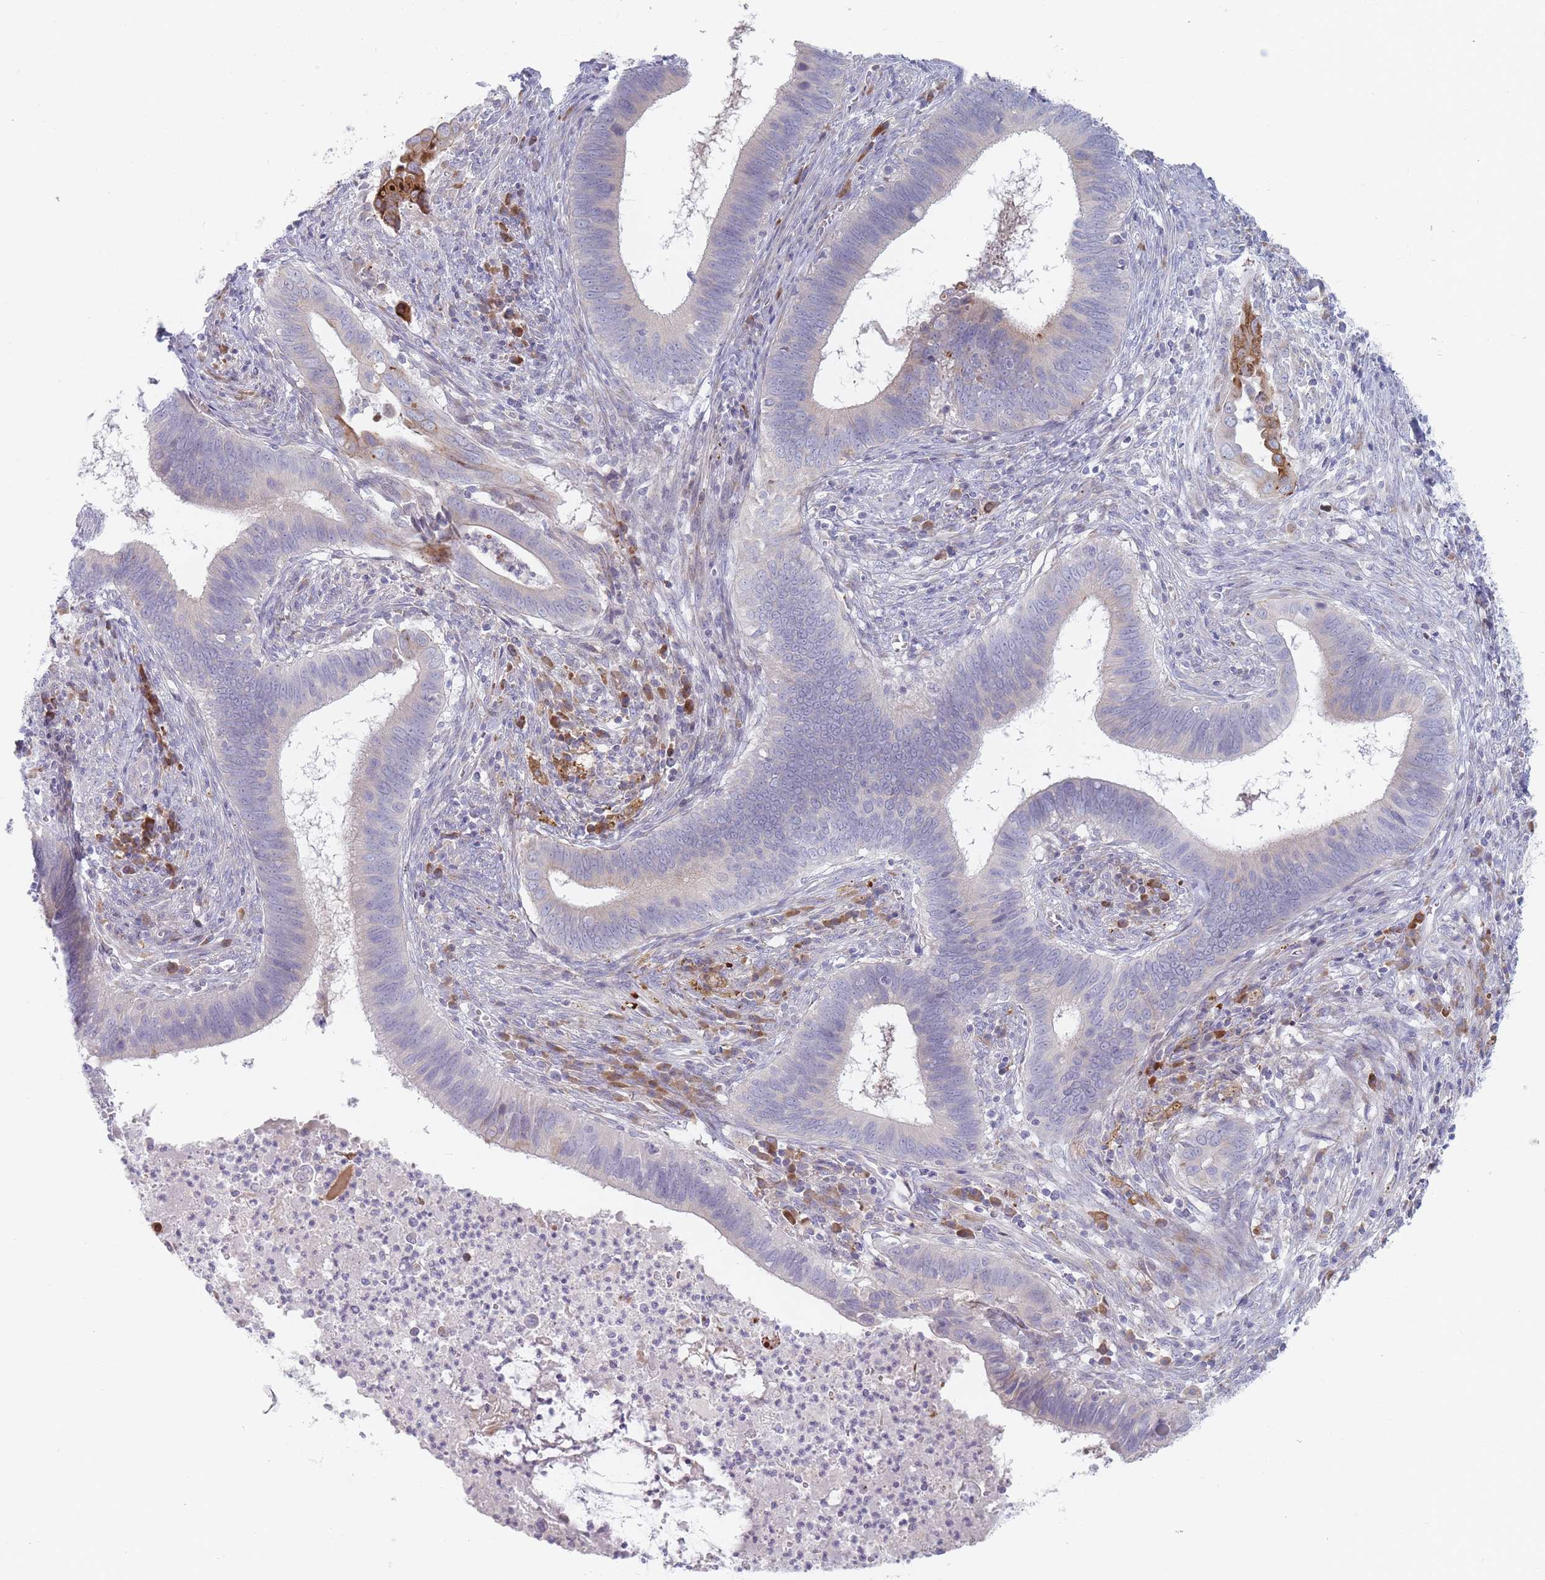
{"staining": {"intensity": "negative", "quantity": "none", "location": "none"}, "tissue": "cervical cancer", "cell_type": "Tumor cells", "image_type": "cancer", "snomed": [{"axis": "morphology", "description": "Adenocarcinoma, NOS"}, {"axis": "topography", "description": "Cervix"}], "caption": "Human adenocarcinoma (cervical) stained for a protein using immunohistochemistry (IHC) shows no staining in tumor cells.", "gene": "SPATS1", "patient": {"sex": "female", "age": 42}}